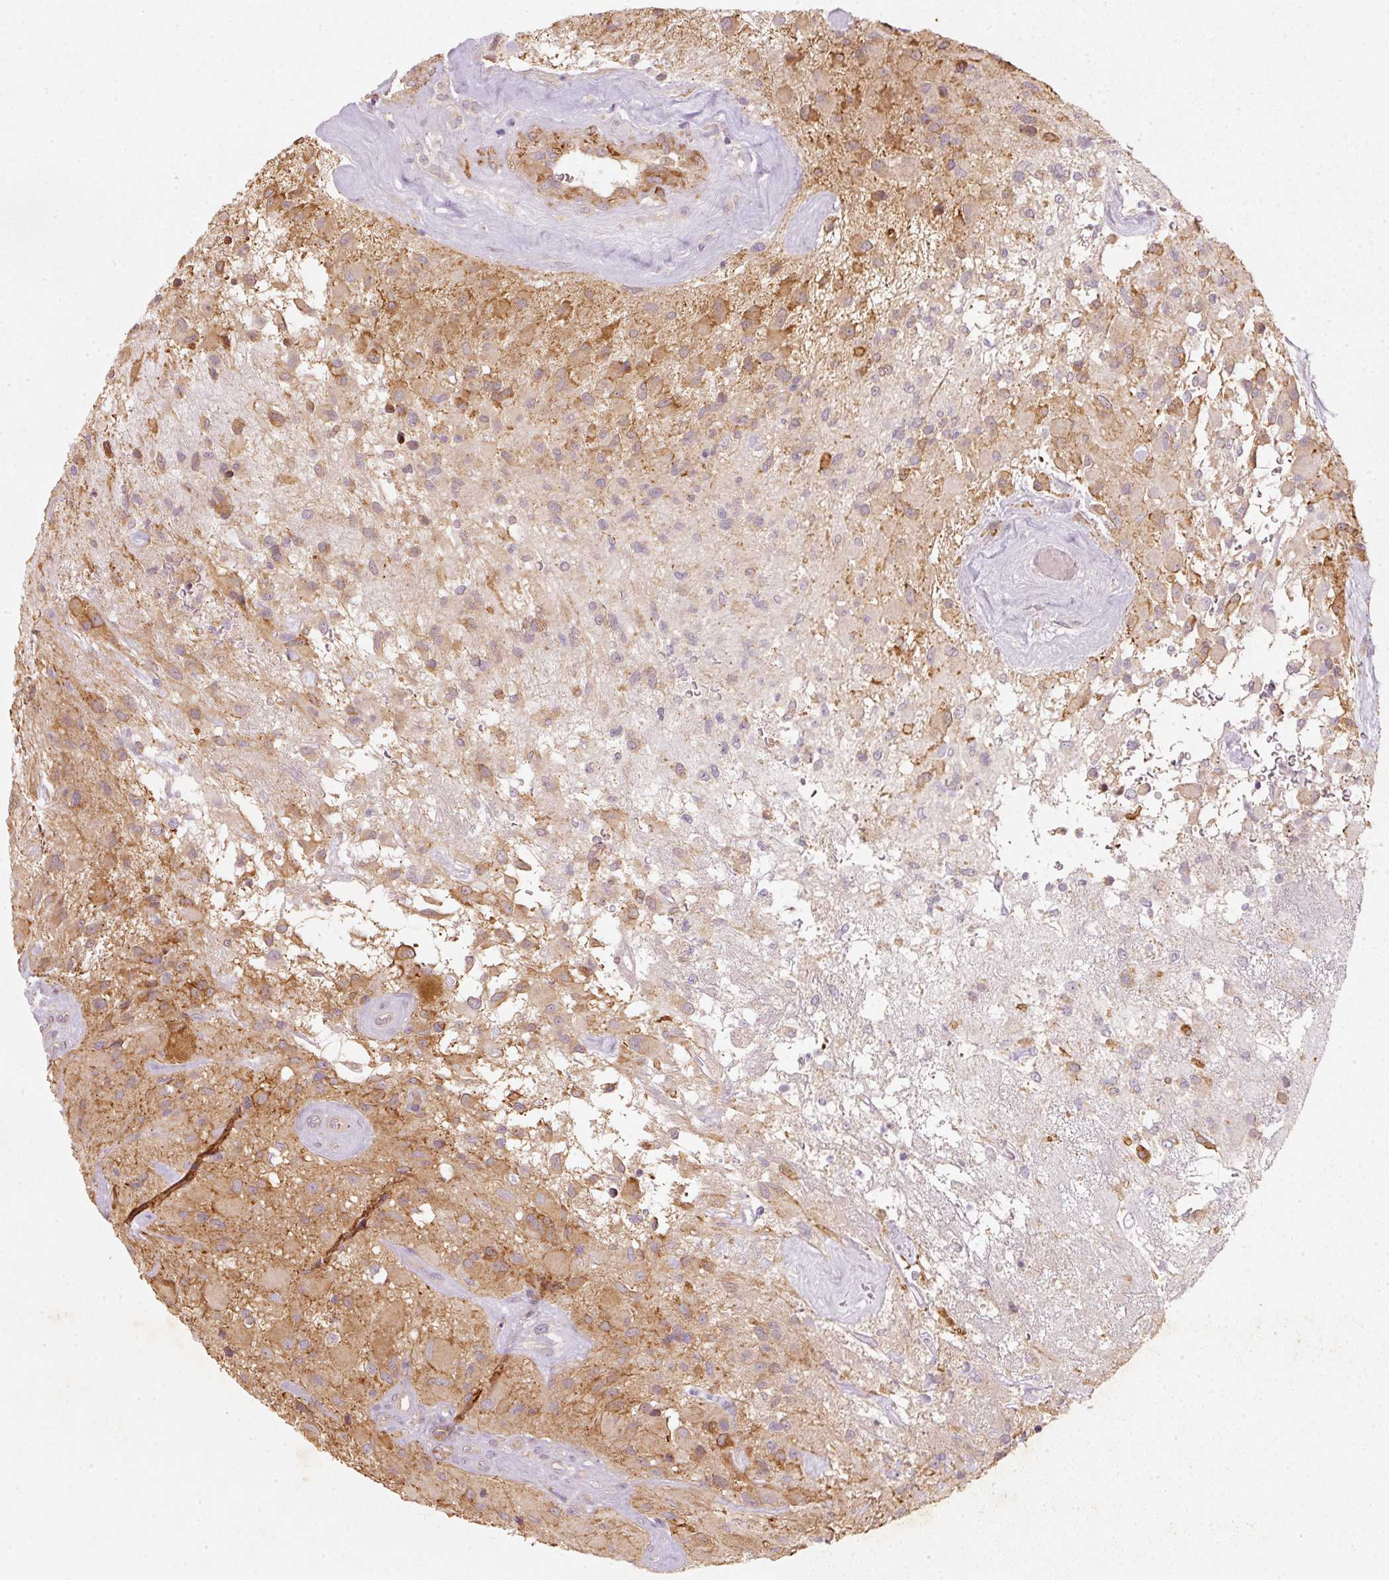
{"staining": {"intensity": "moderate", "quantity": "<25%", "location": "cytoplasmic/membranous"}, "tissue": "glioma", "cell_type": "Tumor cells", "image_type": "cancer", "snomed": [{"axis": "morphology", "description": "Glioma, malignant, High grade"}, {"axis": "topography", "description": "Brain"}], "caption": "High-magnification brightfield microscopy of malignant glioma (high-grade) stained with DAB (3,3'-diaminobenzidine) (brown) and counterstained with hematoxylin (blue). tumor cells exhibit moderate cytoplasmic/membranous expression is present in about<25% of cells.", "gene": "RGL2", "patient": {"sex": "female", "age": 67}}